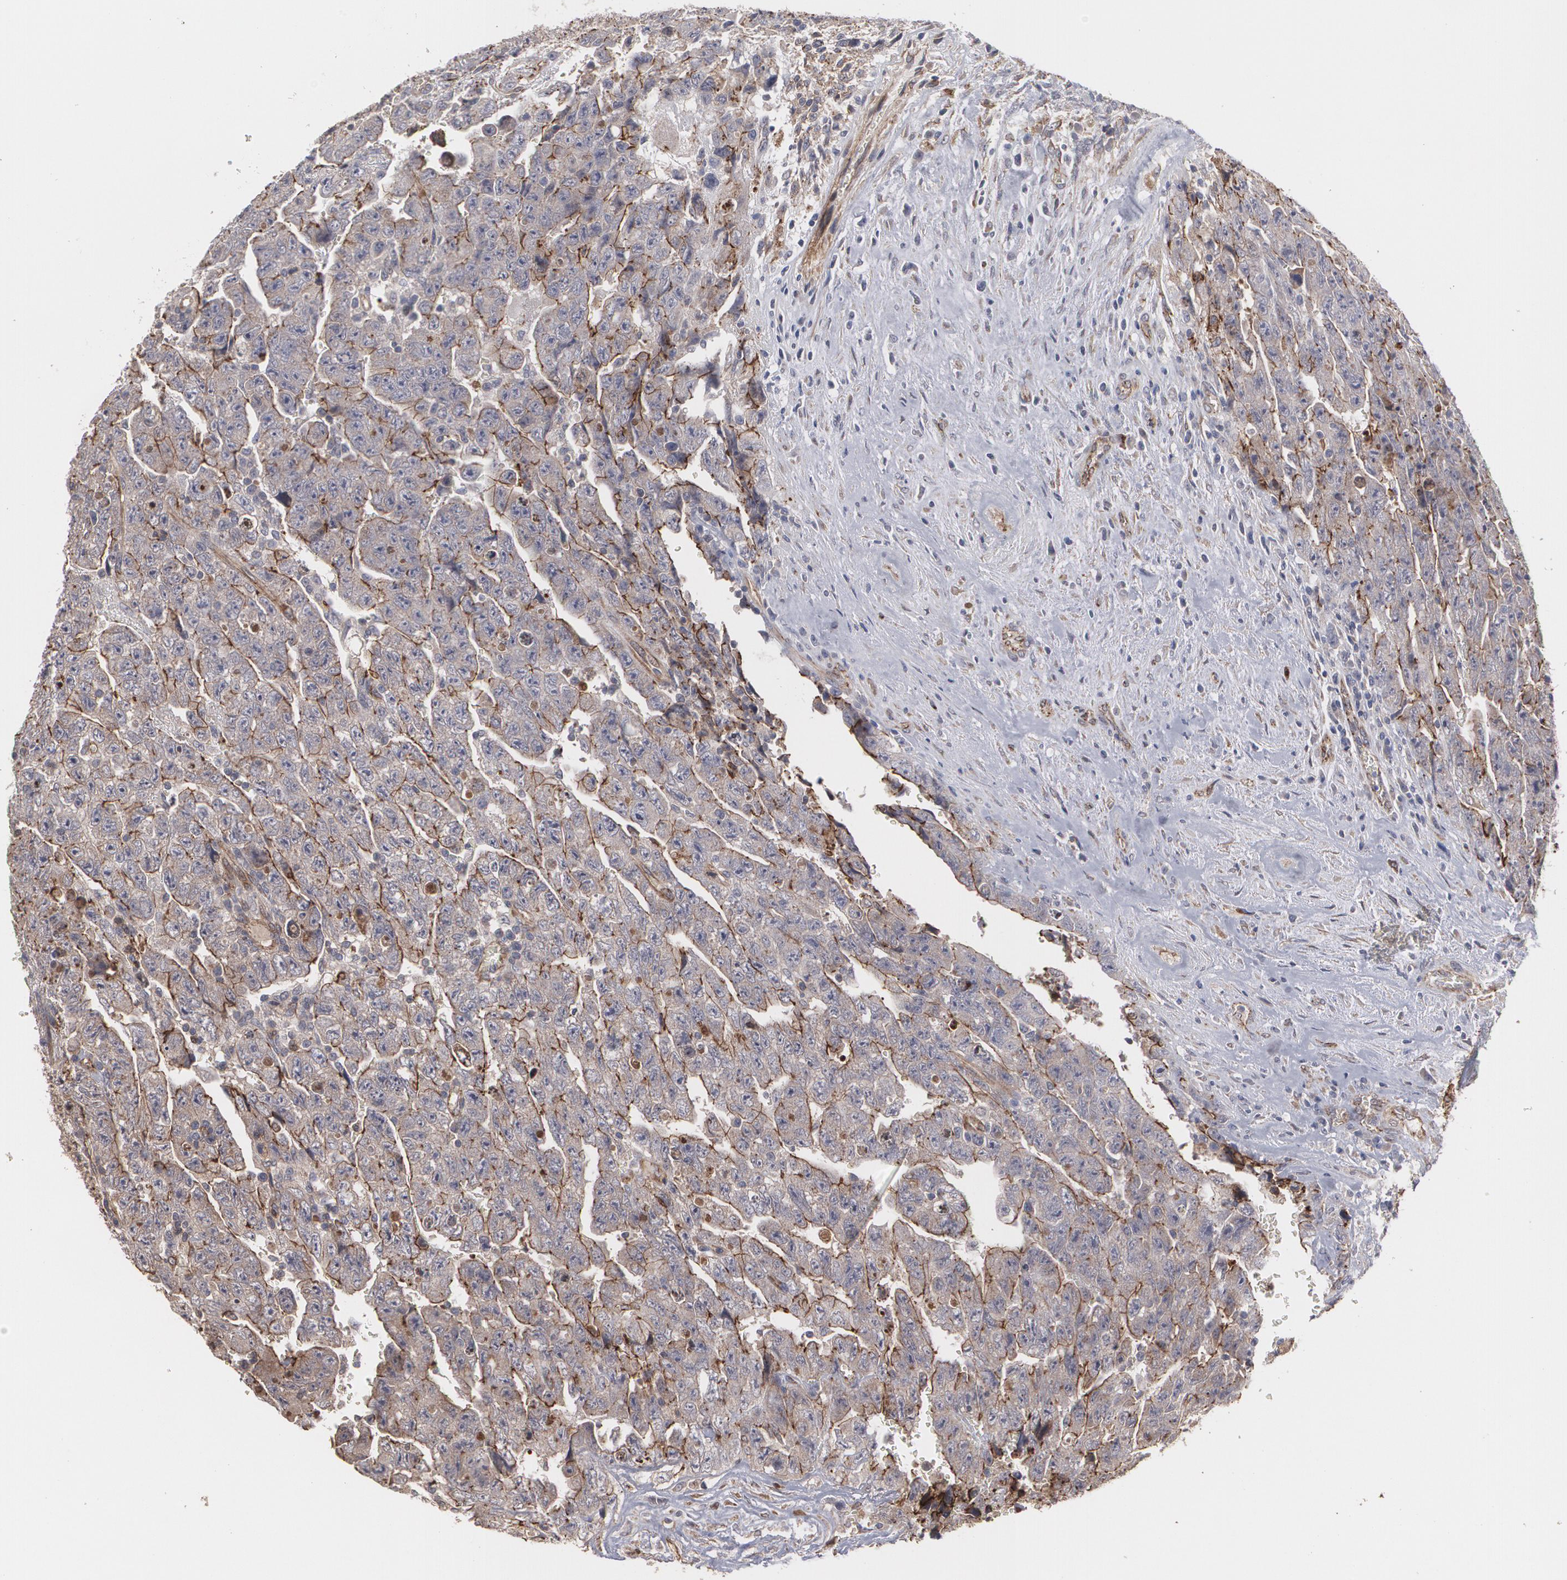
{"staining": {"intensity": "weak", "quantity": "25%-75%", "location": "cytoplasmic/membranous"}, "tissue": "testis cancer", "cell_type": "Tumor cells", "image_type": "cancer", "snomed": [{"axis": "morphology", "description": "Carcinoma, Embryonal, NOS"}, {"axis": "topography", "description": "Testis"}], "caption": "The micrograph demonstrates immunohistochemical staining of testis cancer (embryonal carcinoma). There is weak cytoplasmic/membranous expression is present in approximately 25%-75% of tumor cells.", "gene": "TJP1", "patient": {"sex": "male", "age": 28}}